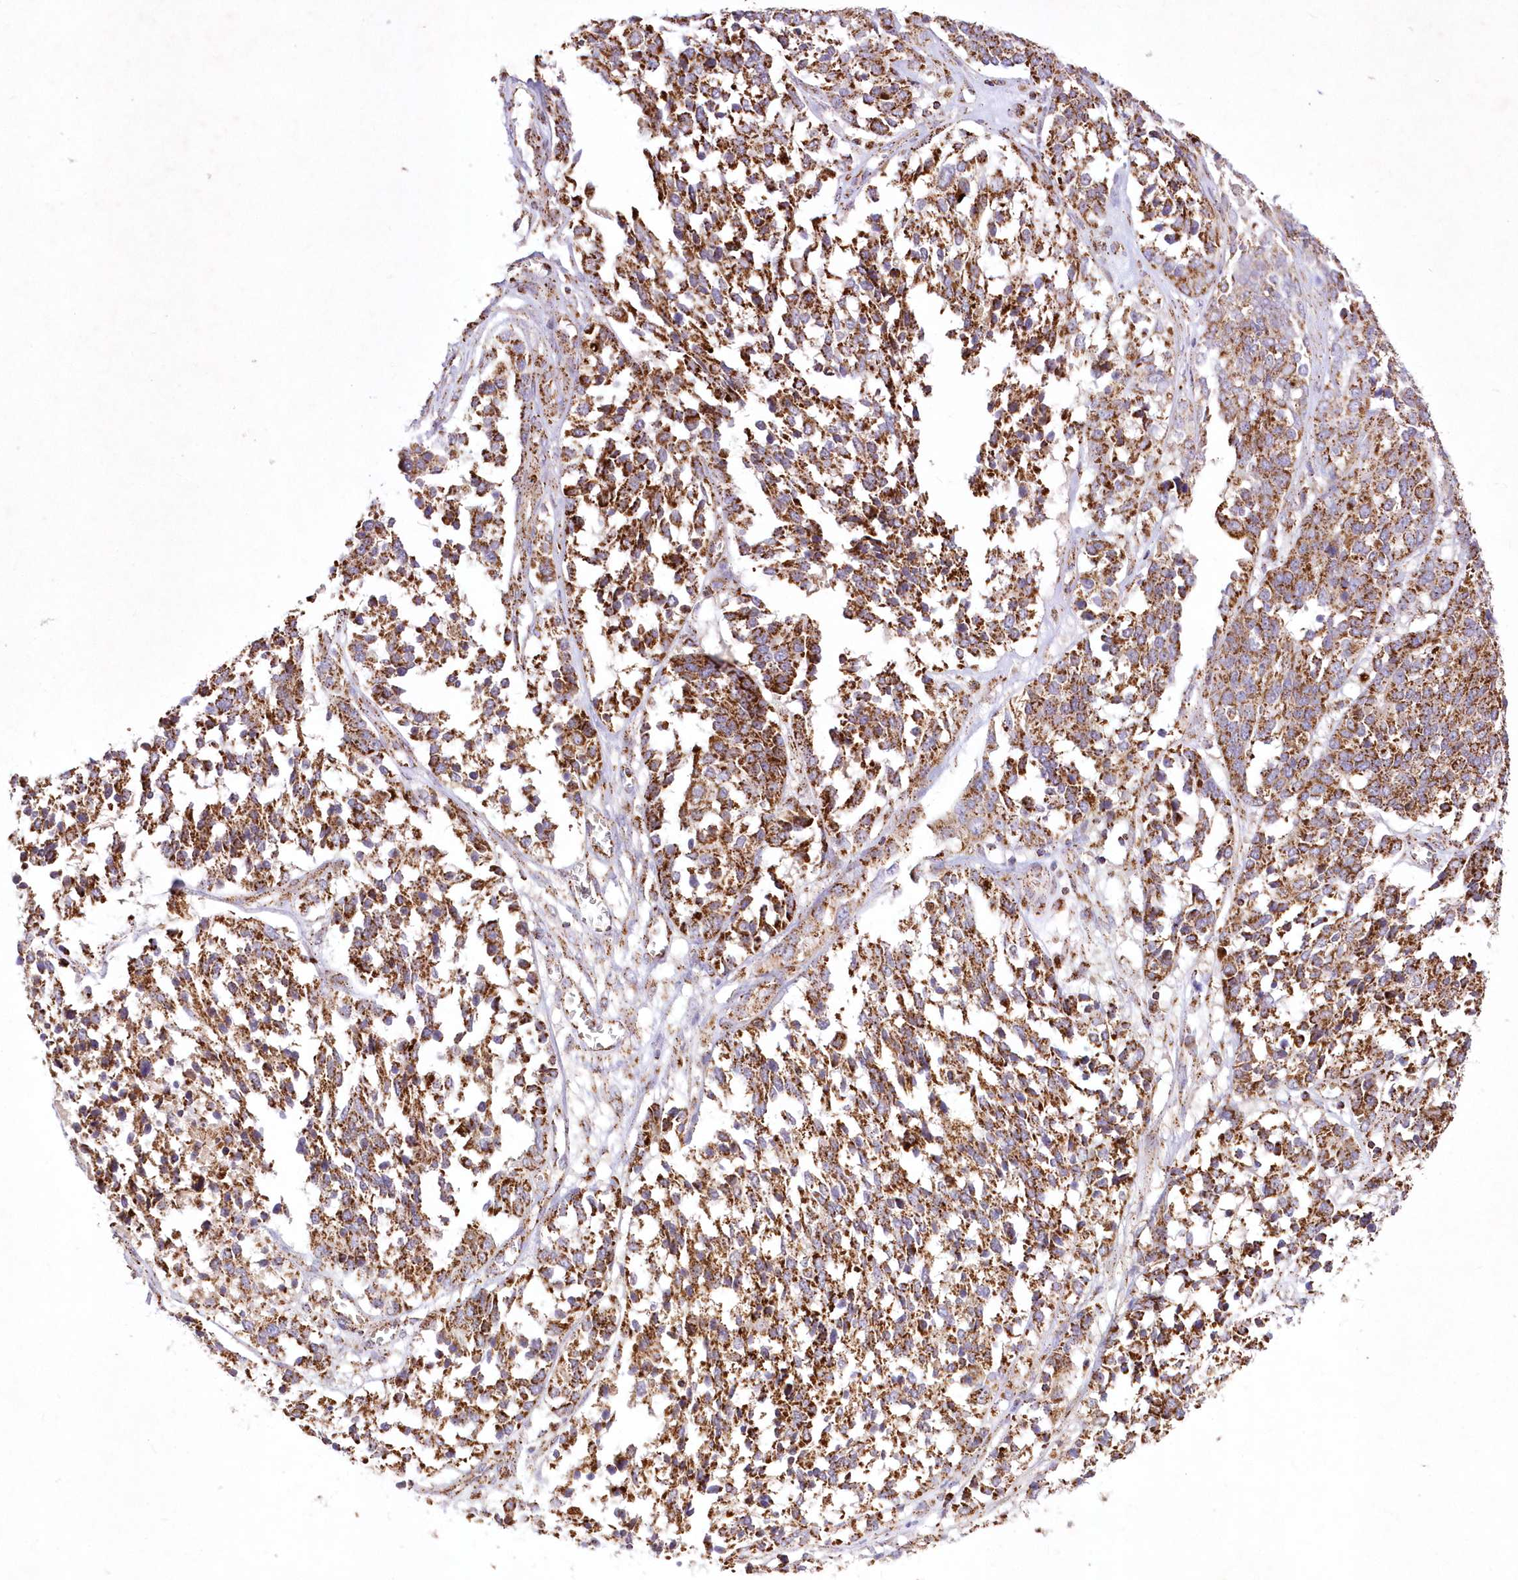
{"staining": {"intensity": "strong", "quantity": ">75%", "location": "cytoplasmic/membranous"}, "tissue": "ovarian cancer", "cell_type": "Tumor cells", "image_type": "cancer", "snomed": [{"axis": "morphology", "description": "Cystadenocarcinoma, serous, NOS"}, {"axis": "topography", "description": "Ovary"}], "caption": "Protein staining of ovarian cancer tissue exhibits strong cytoplasmic/membranous staining in about >75% of tumor cells. Using DAB (brown) and hematoxylin (blue) stains, captured at high magnification using brightfield microscopy.", "gene": "ASNSD1", "patient": {"sex": "female", "age": 44}}